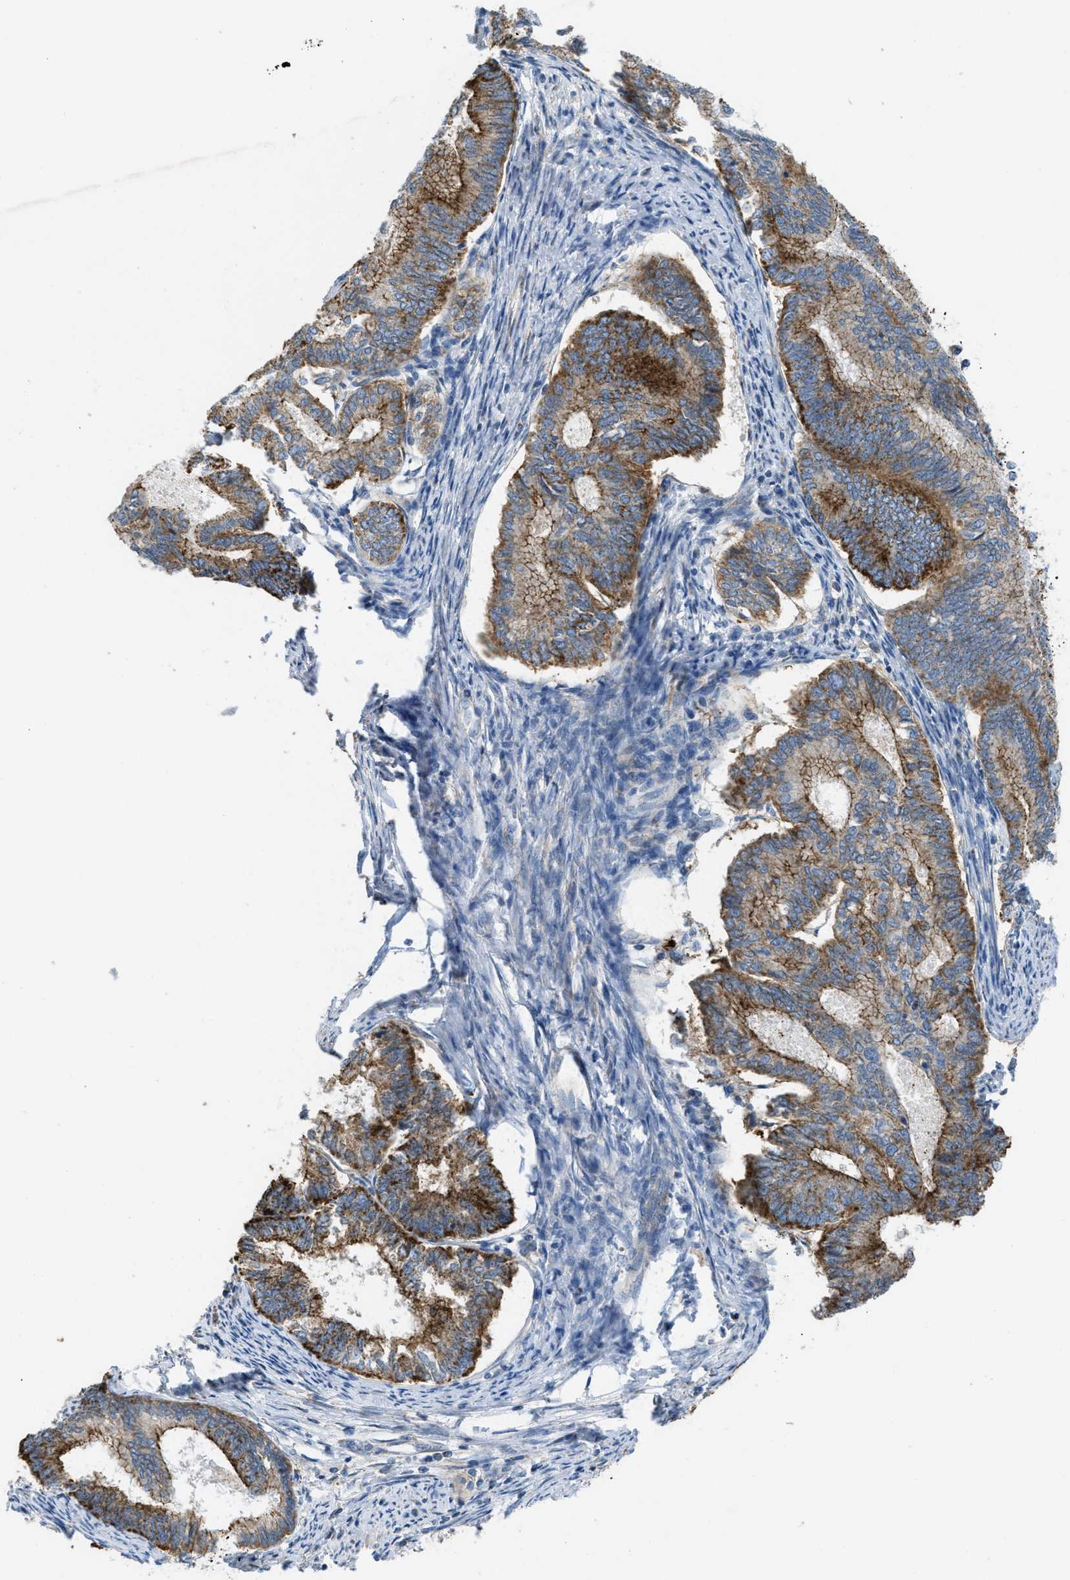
{"staining": {"intensity": "strong", "quantity": ">75%", "location": "cytoplasmic/membranous"}, "tissue": "endometrial cancer", "cell_type": "Tumor cells", "image_type": "cancer", "snomed": [{"axis": "morphology", "description": "Adenocarcinoma, NOS"}, {"axis": "topography", "description": "Endometrium"}], "caption": "Tumor cells exhibit high levels of strong cytoplasmic/membranous positivity in about >75% of cells in endometrial adenocarcinoma.", "gene": "BTN3A1", "patient": {"sex": "female", "age": 86}}